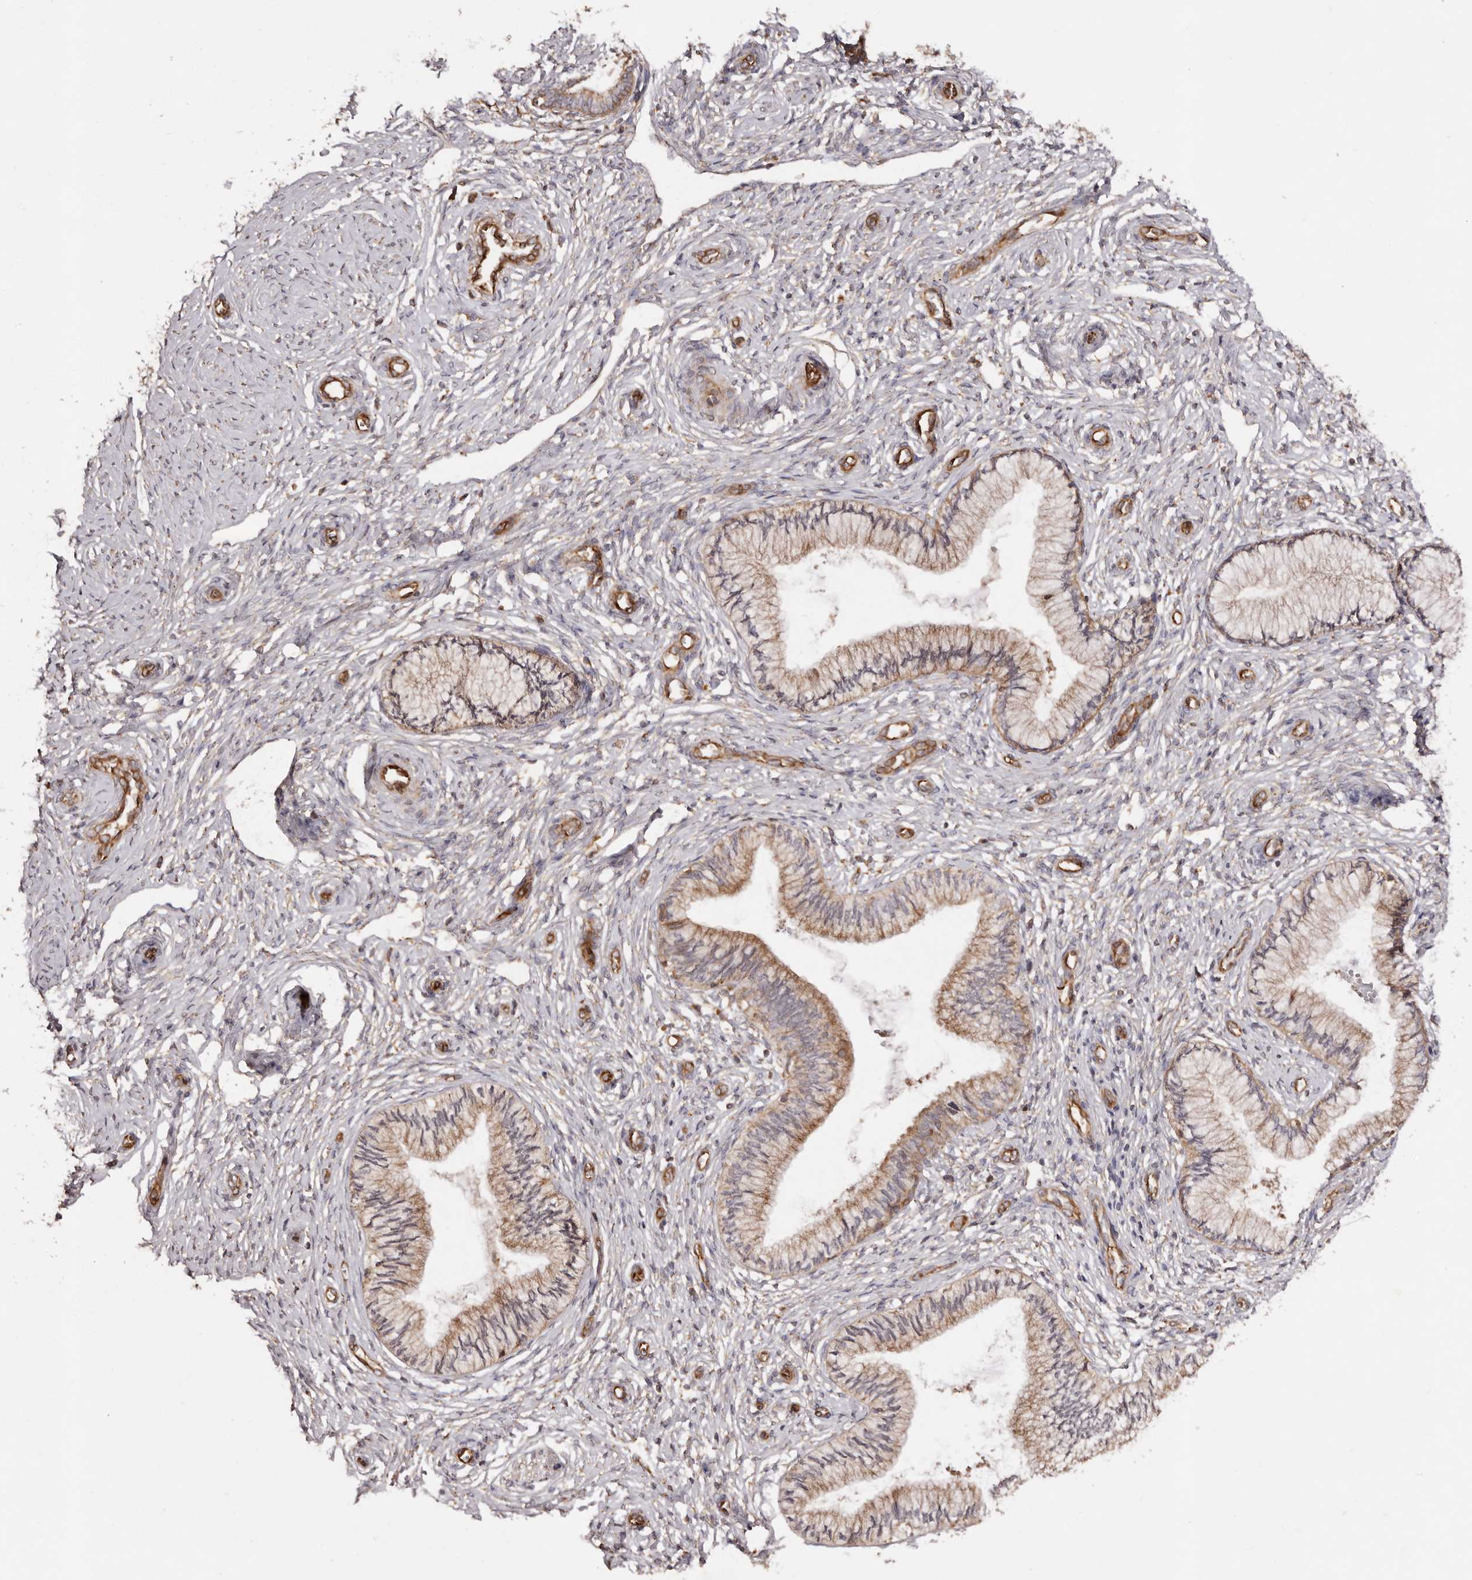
{"staining": {"intensity": "moderate", "quantity": ">75%", "location": "cytoplasmic/membranous"}, "tissue": "cervix", "cell_type": "Glandular cells", "image_type": "normal", "snomed": [{"axis": "morphology", "description": "Normal tissue, NOS"}, {"axis": "topography", "description": "Cervix"}], "caption": "A brown stain shows moderate cytoplasmic/membranous expression of a protein in glandular cells of normal human cervix.", "gene": "RPS6", "patient": {"sex": "female", "age": 27}}